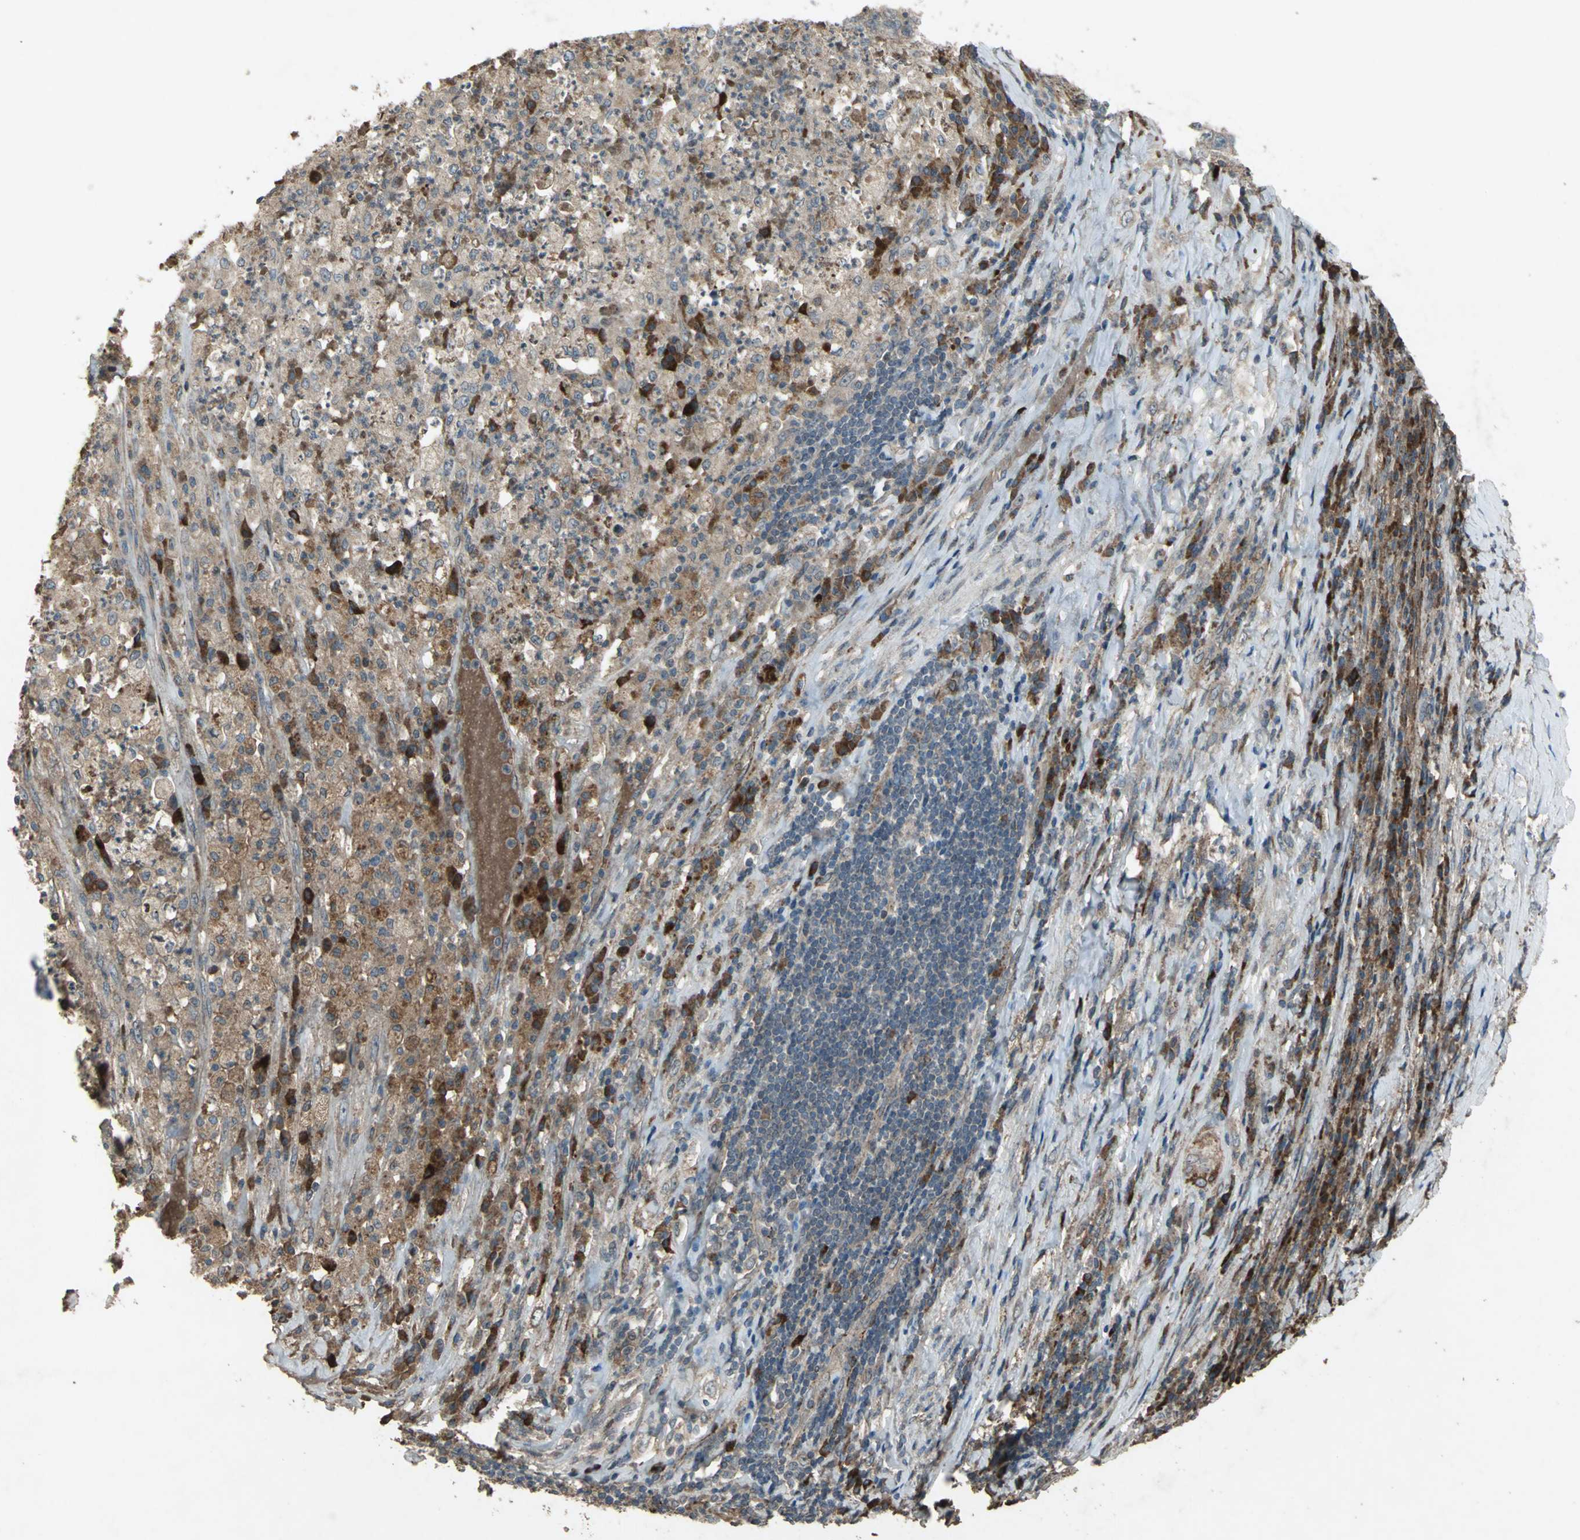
{"staining": {"intensity": "weak", "quantity": ">75%", "location": "cytoplasmic/membranous"}, "tissue": "testis cancer", "cell_type": "Tumor cells", "image_type": "cancer", "snomed": [{"axis": "morphology", "description": "Necrosis, NOS"}, {"axis": "morphology", "description": "Carcinoma, Embryonal, NOS"}, {"axis": "topography", "description": "Testis"}], "caption": "Brown immunohistochemical staining in testis embryonal carcinoma exhibits weak cytoplasmic/membranous expression in about >75% of tumor cells. Nuclei are stained in blue.", "gene": "SEPTIN4", "patient": {"sex": "male", "age": 19}}